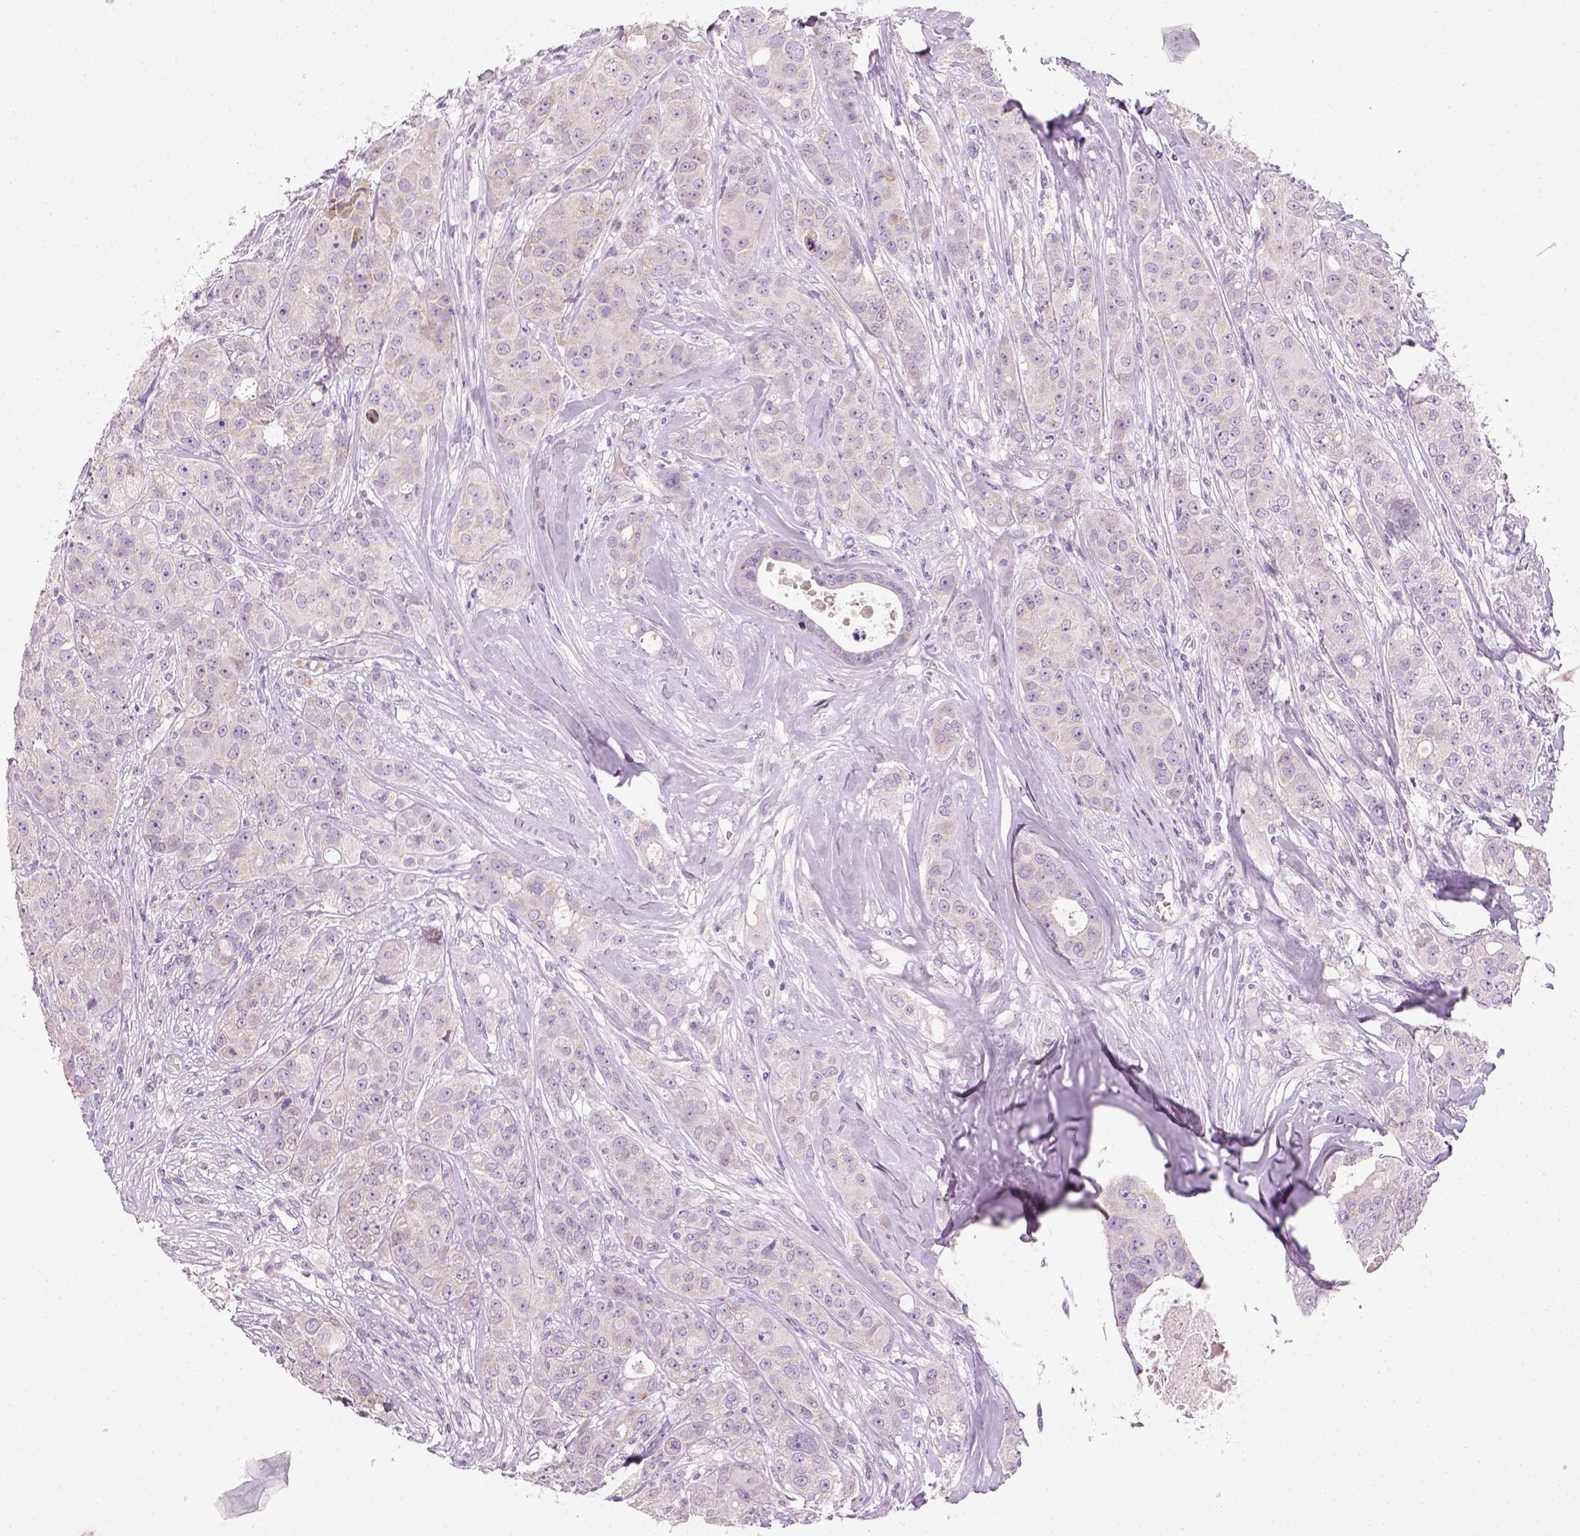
{"staining": {"intensity": "negative", "quantity": "none", "location": "none"}, "tissue": "breast cancer", "cell_type": "Tumor cells", "image_type": "cancer", "snomed": [{"axis": "morphology", "description": "Duct carcinoma"}, {"axis": "topography", "description": "Breast"}], "caption": "Immunohistochemistry photomicrograph of neoplastic tissue: breast infiltrating ductal carcinoma stained with DAB (3,3'-diaminobenzidine) exhibits no significant protein positivity in tumor cells. (DAB (3,3'-diaminobenzidine) immunohistochemistry (IHC), high magnification).", "gene": "NUDT6", "patient": {"sex": "female", "age": 43}}